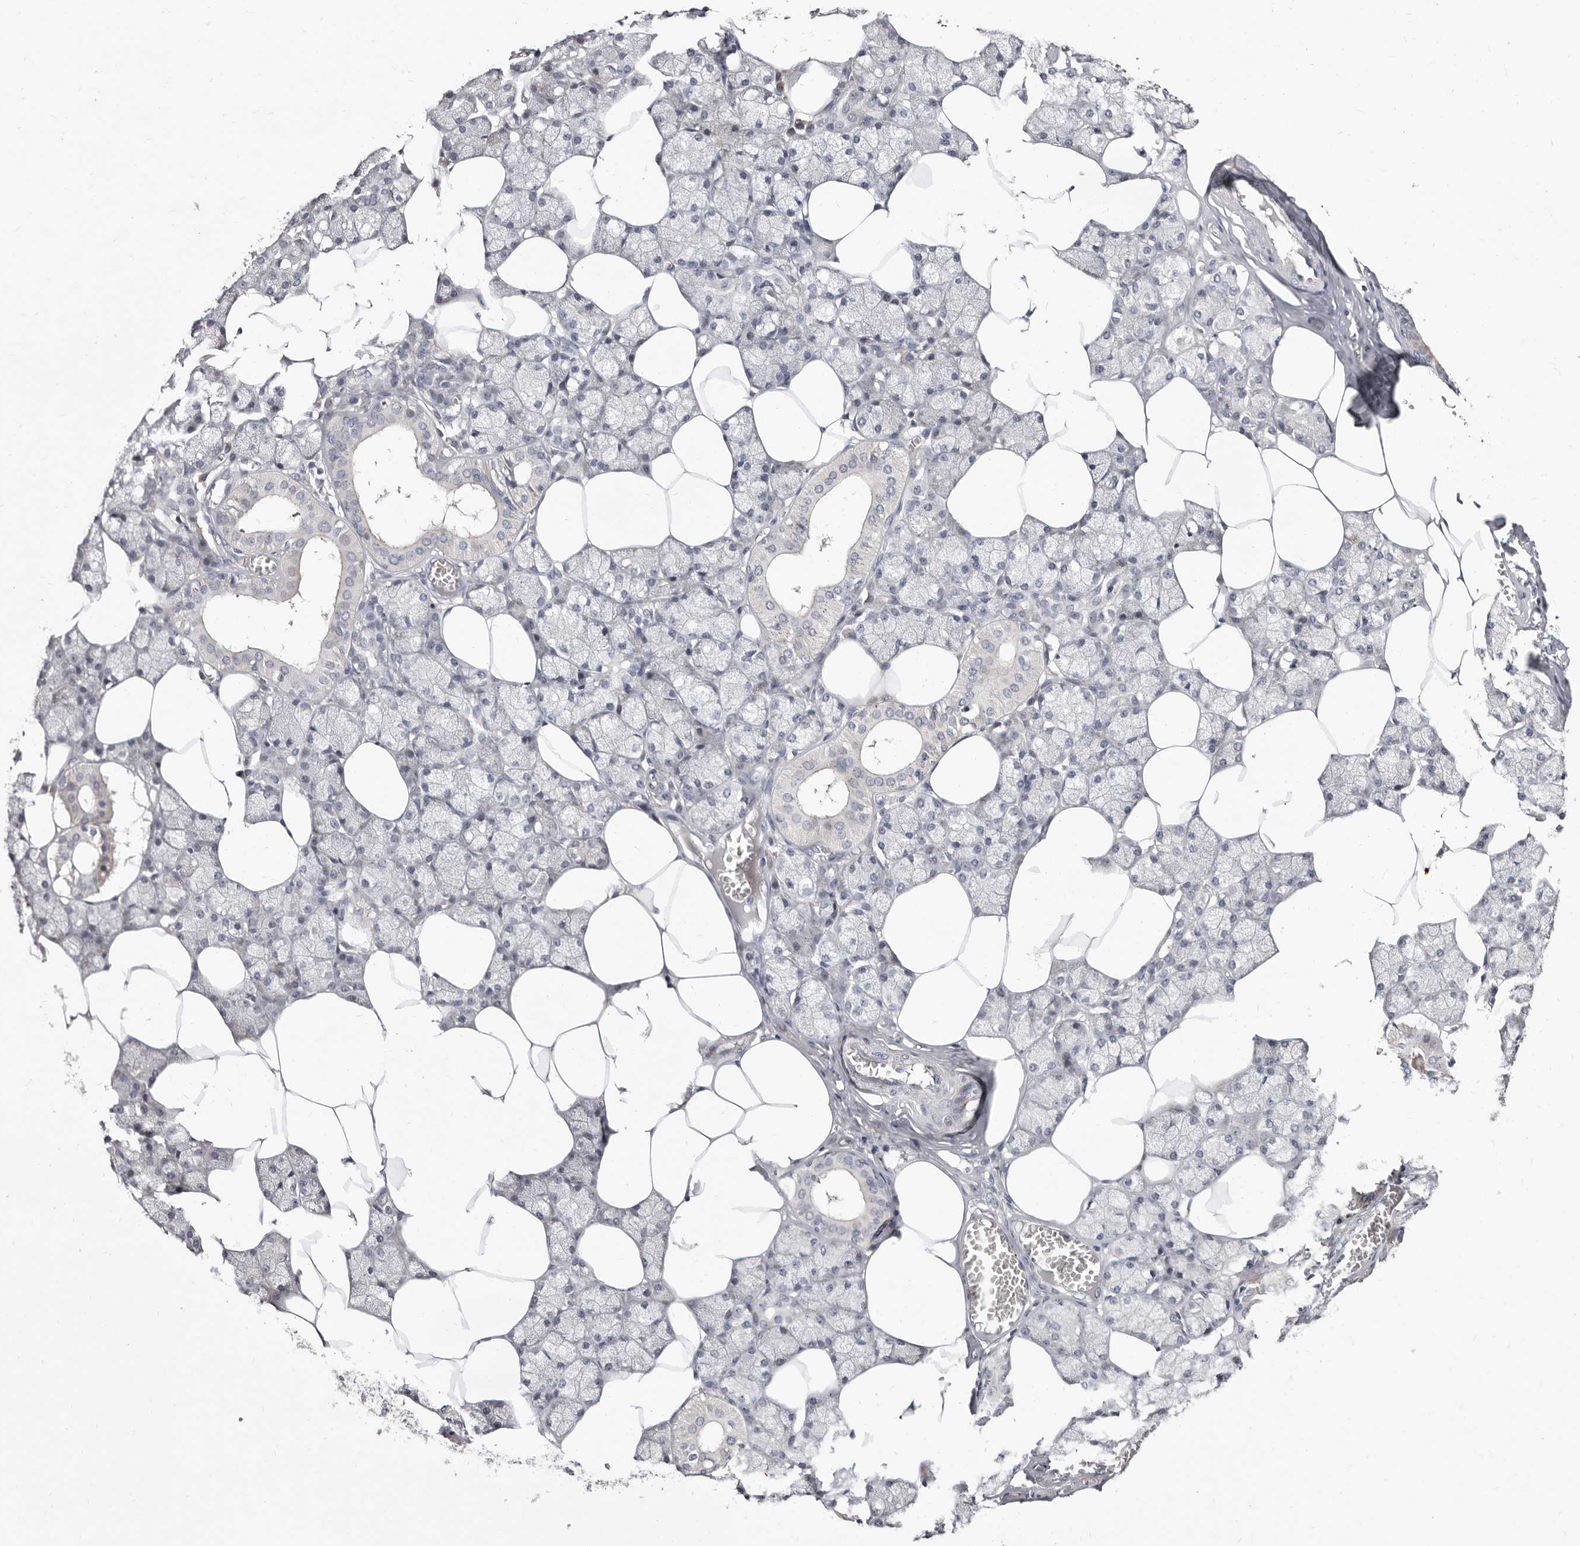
{"staining": {"intensity": "negative", "quantity": "none", "location": "none"}, "tissue": "salivary gland", "cell_type": "Glandular cells", "image_type": "normal", "snomed": [{"axis": "morphology", "description": "Normal tissue, NOS"}, {"axis": "topography", "description": "Salivary gland"}], "caption": "The histopathology image shows no staining of glandular cells in benign salivary gland. (Stains: DAB IHC with hematoxylin counter stain, Microscopy: brightfield microscopy at high magnification).", "gene": "KLHL4", "patient": {"sex": "male", "age": 62}}